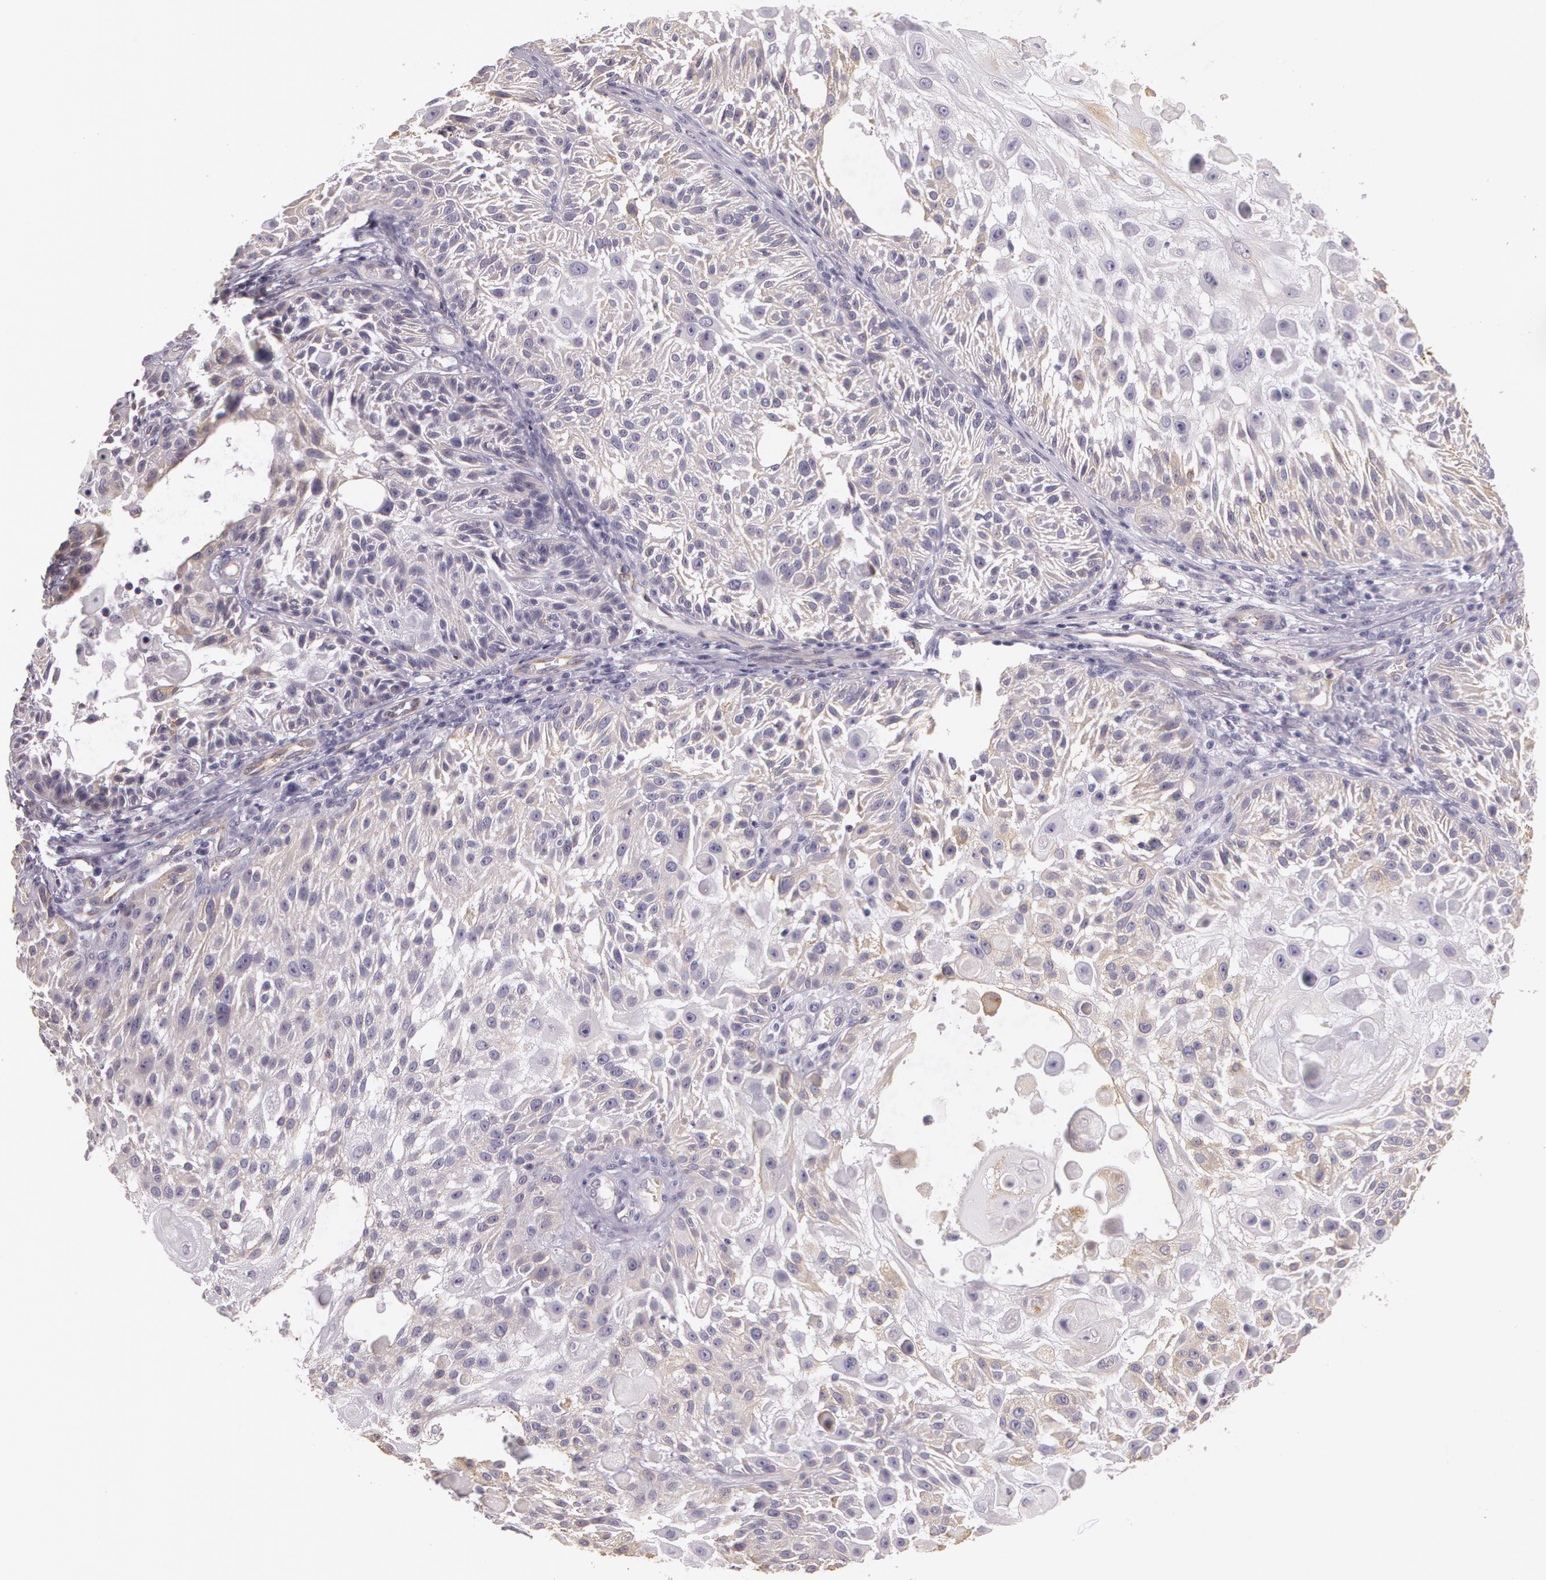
{"staining": {"intensity": "weak", "quantity": "25%-75%", "location": "cytoplasmic/membranous"}, "tissue": "skin cancer", "cell_type": "Tumor cells", "image_type": "cancer", "snomed": [{"axis": "morphology", "description": "Squamous cell carcinoma, NOS"}, {"axis": "topography", "description": "Skin"}], "caption": "Protein expression analysis of human skin squamous cell carcinoma reveals weak cytoplasmic/membranous positivity in approximately 25%-75% of tumor cells.", "gene": "APP", "patient": {"sex": "female", "age": 89}}